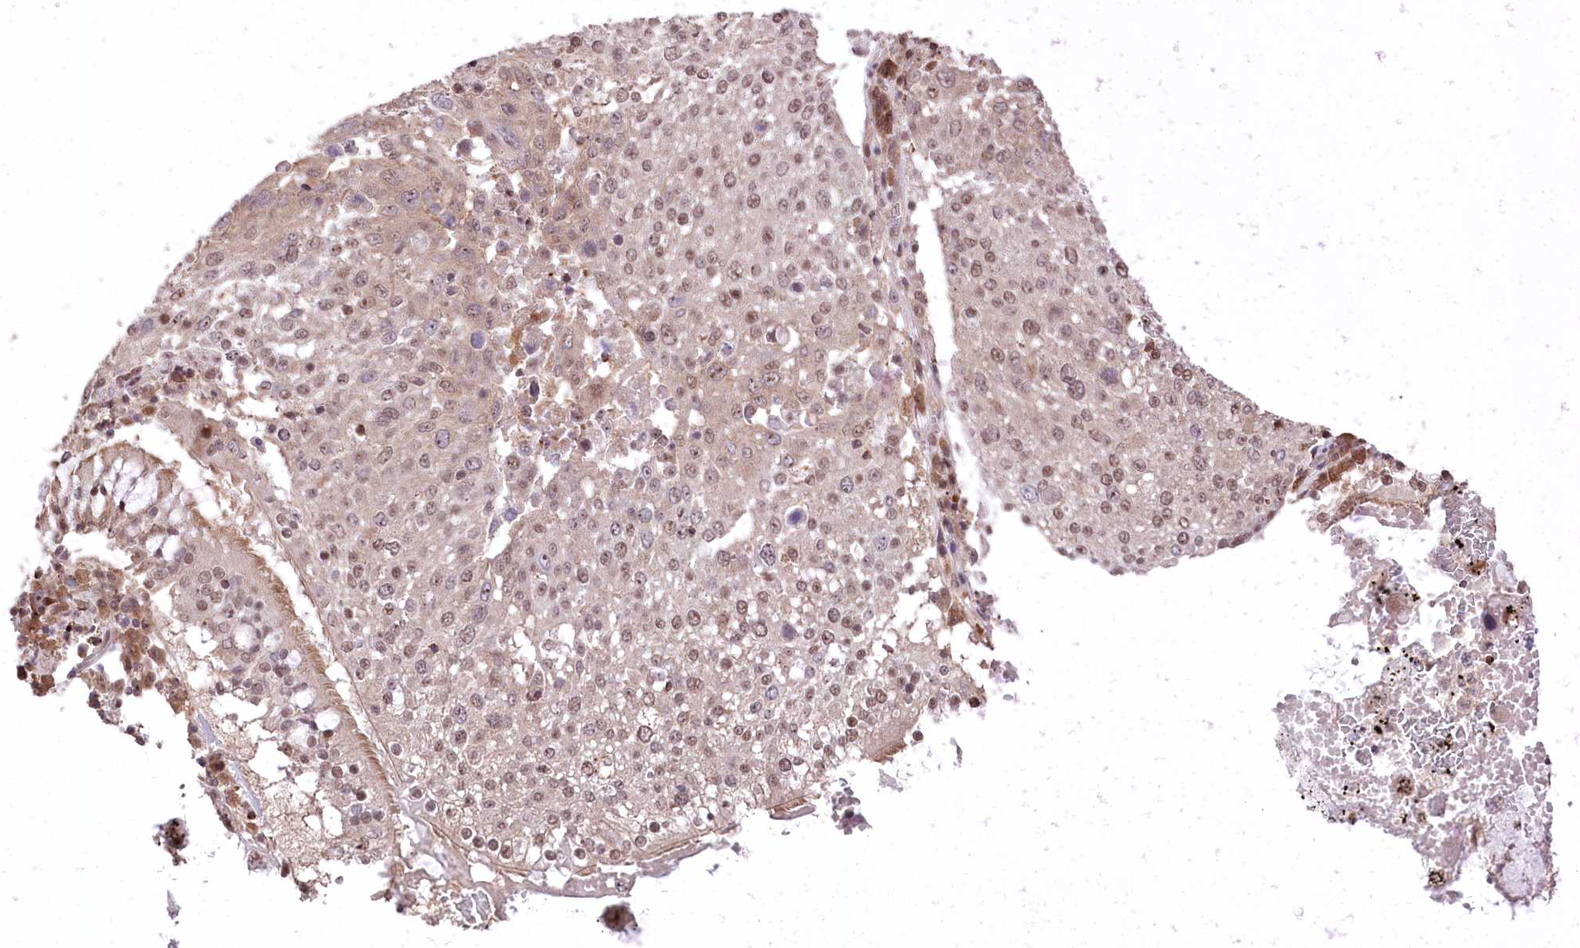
{"staining": {"intensity": "moderate", "quantity": ">75%", "location": "nuclear"}, "tissue": "lung cancer", "cell_type": "Tumor cells", "image_type": "cancer", "snomed": [{"axis": "morphology", "description": "Squamous cell carcinoma, NOS"}, {"axis": "topography", "description": "Lung"}], "caption": "Tumor cells exhibit medium levels of moderate nuclear positivity in about >75% of cells in human lung cancer (squamous cell carcinoma).", "gene": "CCSER2", "patient": {"sex": "male", "age": 65}}